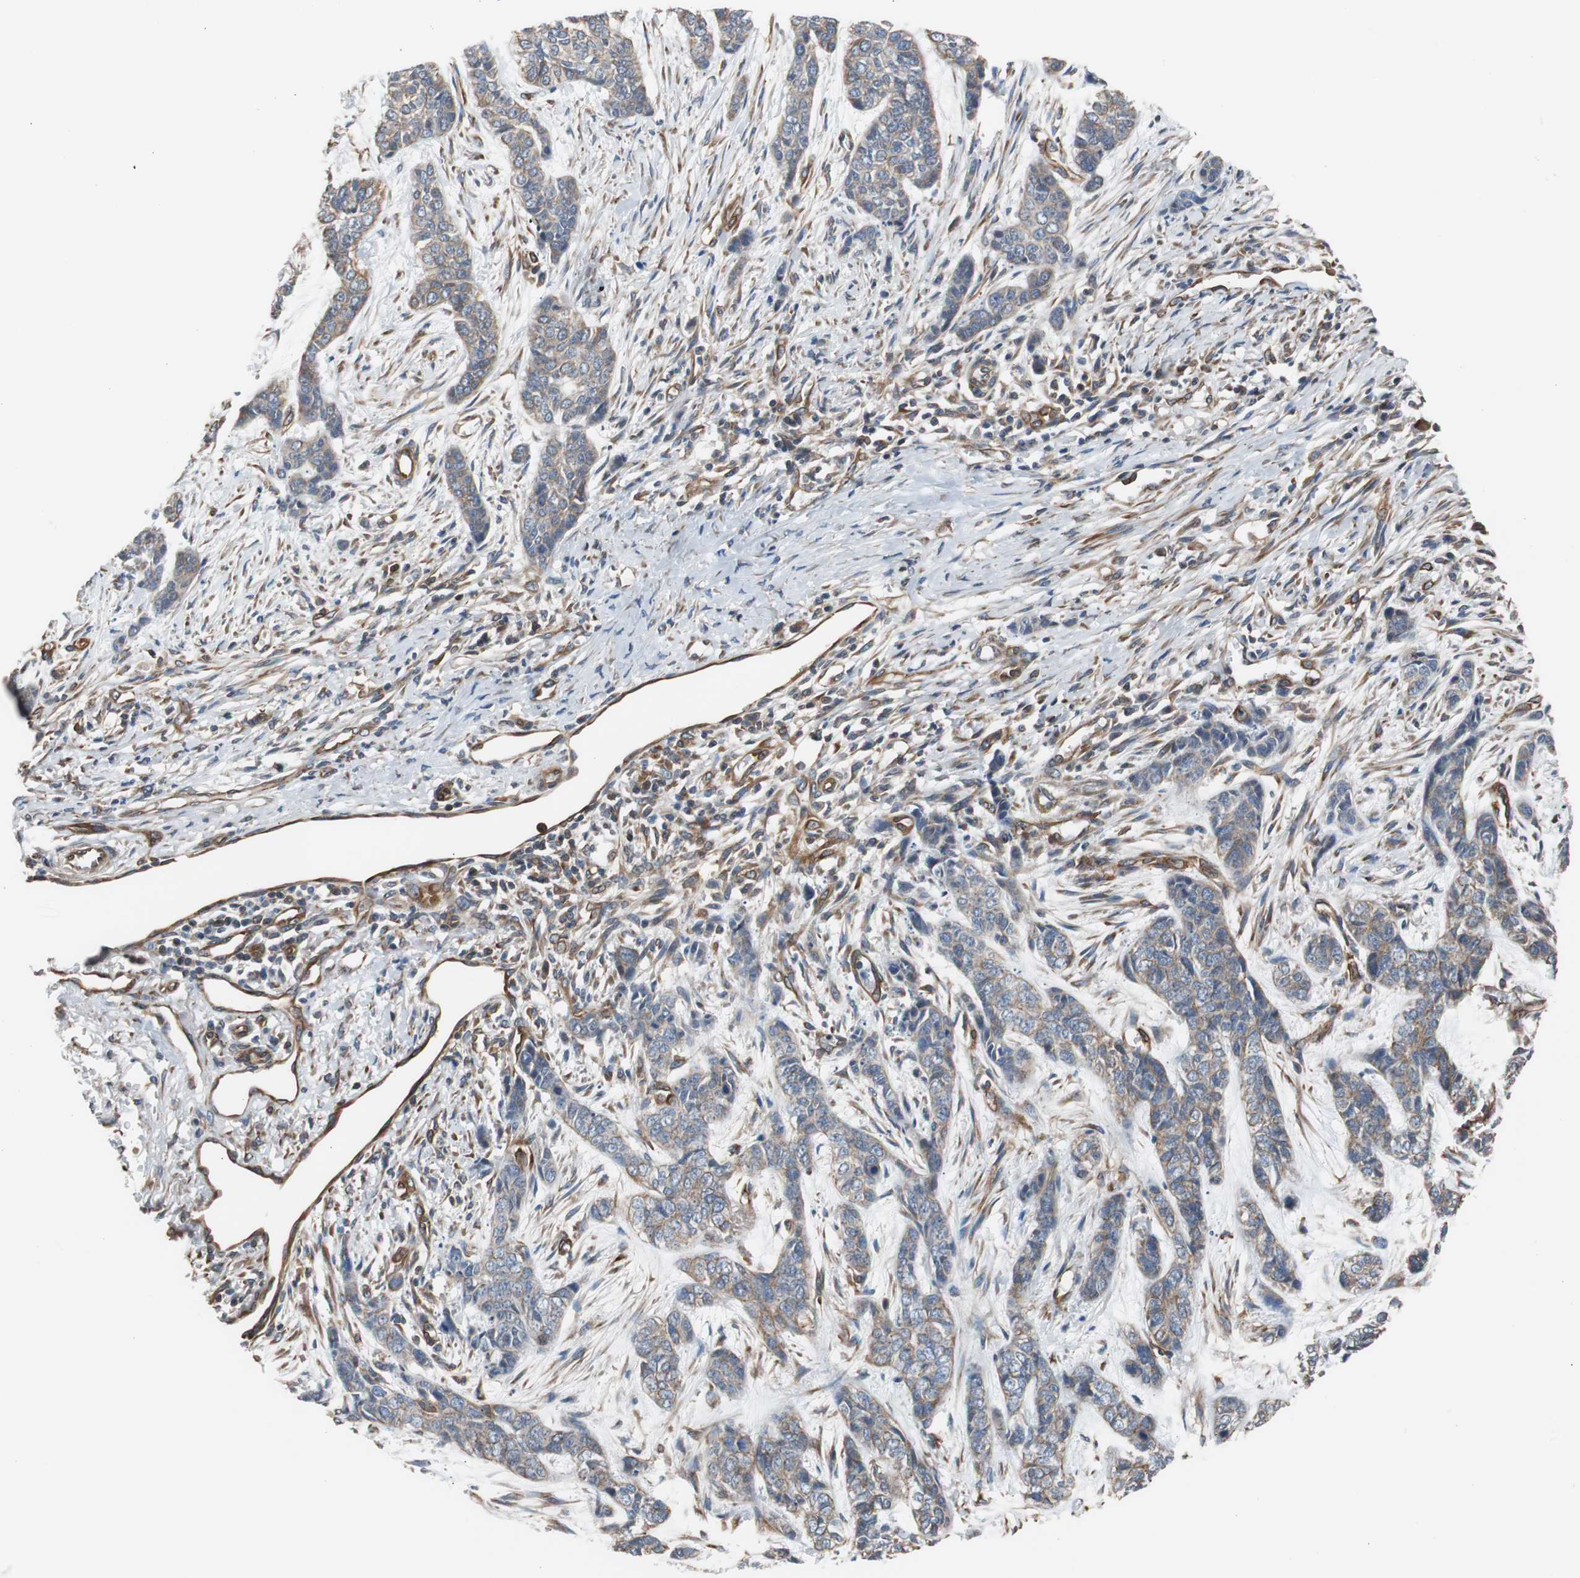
{"staining": {"intensity": "moderate", "quantity": ">75%", "location": "cytoplasmic/membranous"}, "tissue": "skin cancer", "cell_type": "Tumor cells", "image_type": "cancer", "snomed": [{"axis": "morphology", "description": "Basal cell carcinoma"}, {"axis": "topography", "description": "Skin"}], "caption": "This is an image of immunohistochemistry (IHC) staining of skin cancer (basal cell carcinoma), which shows moderate positivity in the cytoplasmic/membranous of tumor cells.", "gene": "KIF3B", "patient": {"sex": "female", "age": 64}}